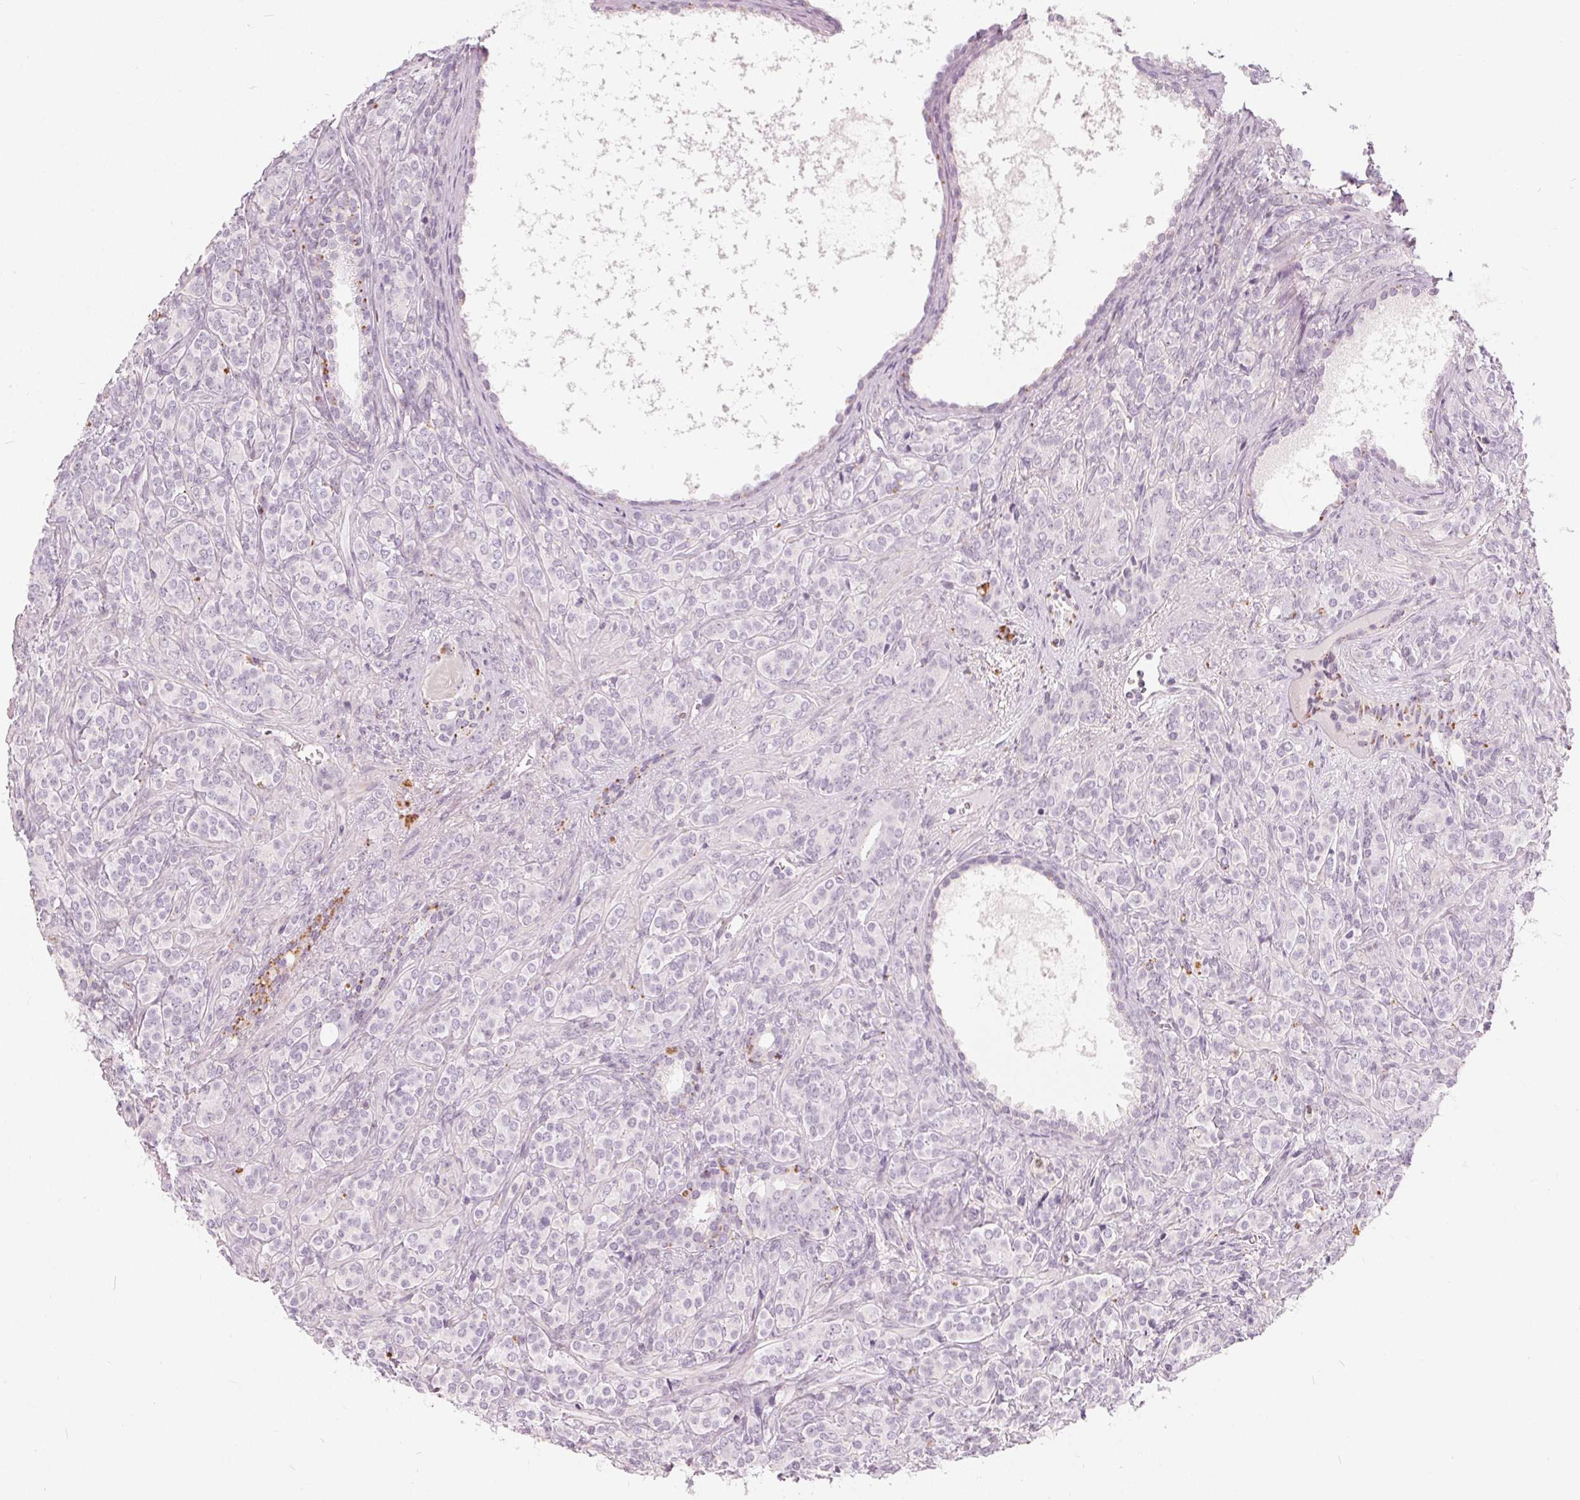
{"staining": {"intensity": "negative", "quantity": "none", "location": "none"}, "tissue": "prostate cancer", "cell_type": "Tumor cells", "image_type": "cancer", "snomed": [{"axis": "morphology", "description": "Adenocarcinoma, High grade"}, {"axis": "topography", "description": "Prostate"}], "caption": "The micrograph exhibits no significant staining in tumor cells of prostate cancer.", "gene": "HOPX", "patient": {"sex": "male", "age": 84}}